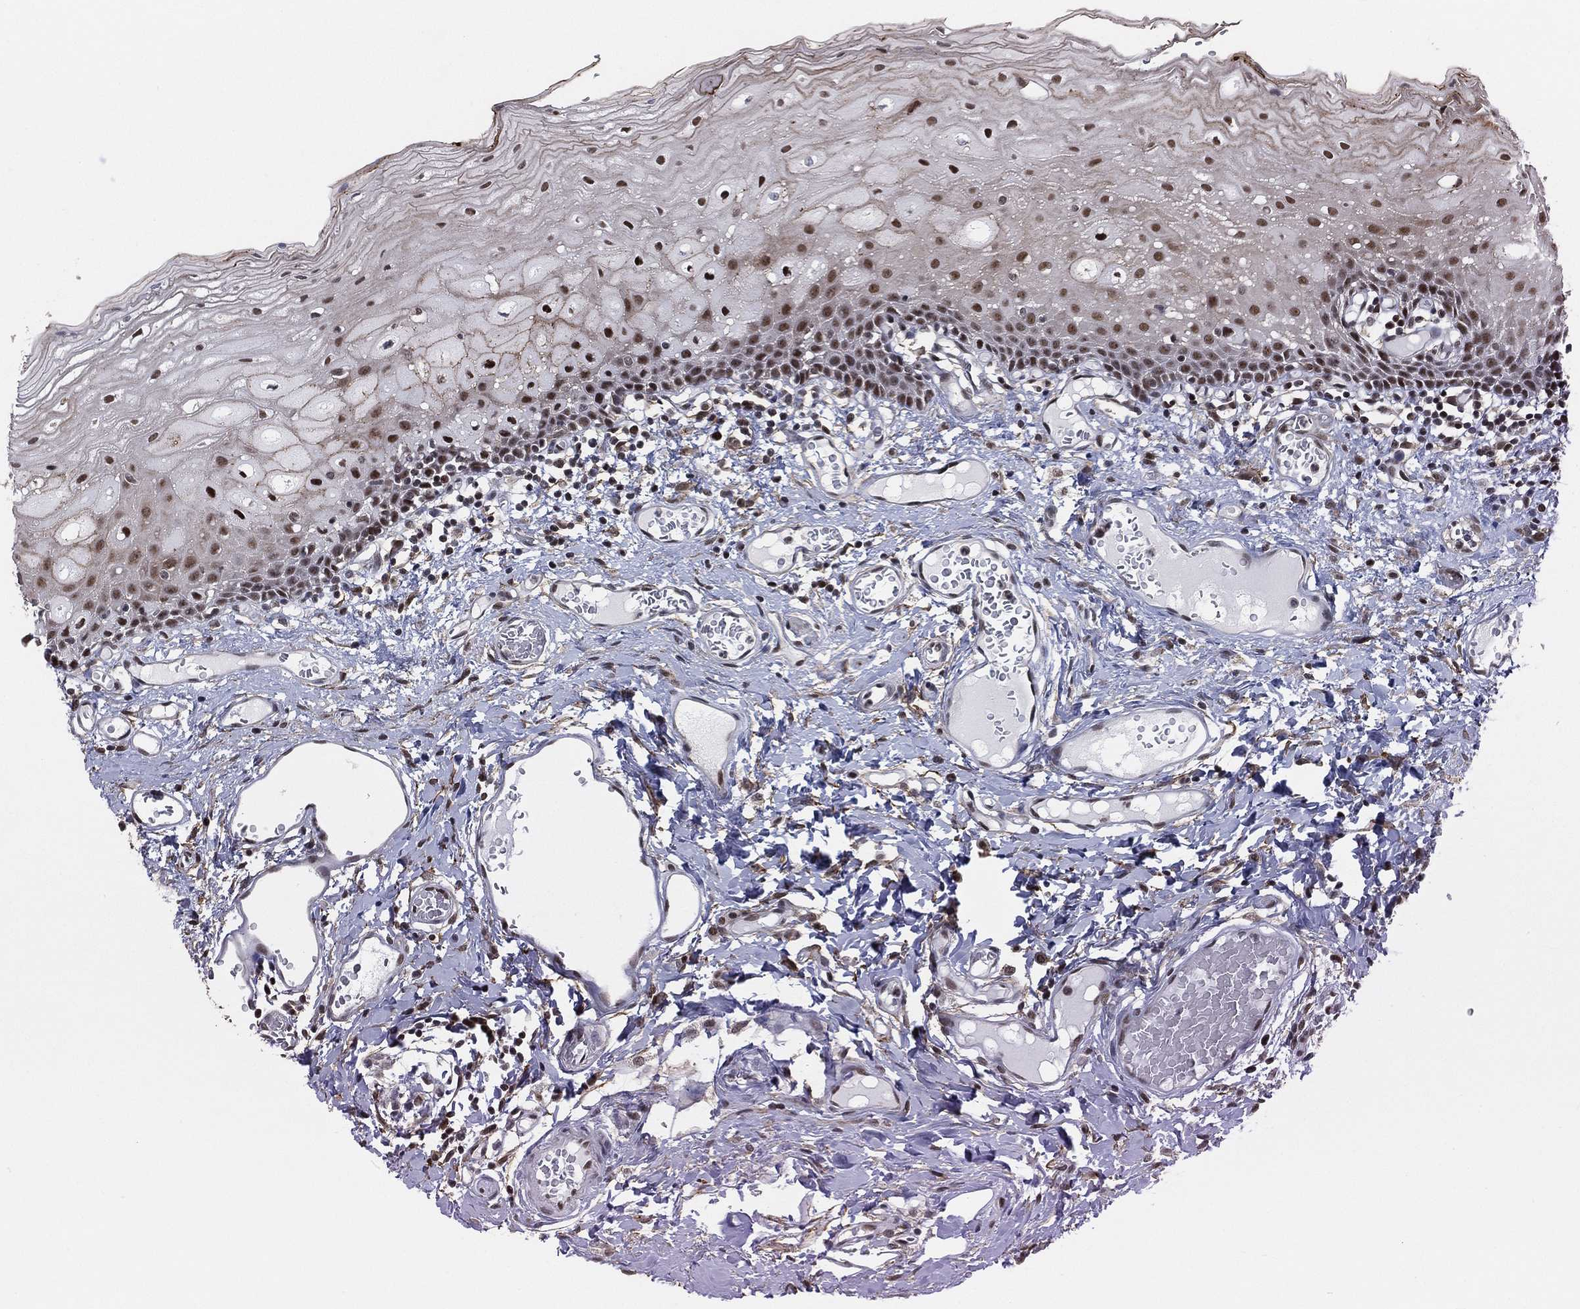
{"staining": {"intensity": "strong", "quantity": "25%-75%", "location": "cytoplasmic/membranous,nuclear"}, "tissue": "oral mucosa", "cell_type": "Squamous epithelial cells", "image_type": "normal", "snomed": [{"axis": "morphology", "description": "Normal tissue, NOS"}, {"axis": "morphology", "description": "Squamous cell carcinoma, NOS"}, {"axis": "topography", "description": "Oral tissue"}, {"axis": "topography", "description": "Head-Neck"}], "caption": "Oral mucosa was stained to show a protein in brown. There is high levels of strong cytoplasmic/membranous,nuclear expression in about 25%-75% of squamous epithelial cells. The staining was performed using DAB to visualize the protein expression in brown, while the nuclei were stained in blue with hematoxylin (Magnification: 20x).", "gene": "GPALPP1", "patient": {"sex": "female", "age": 70}}